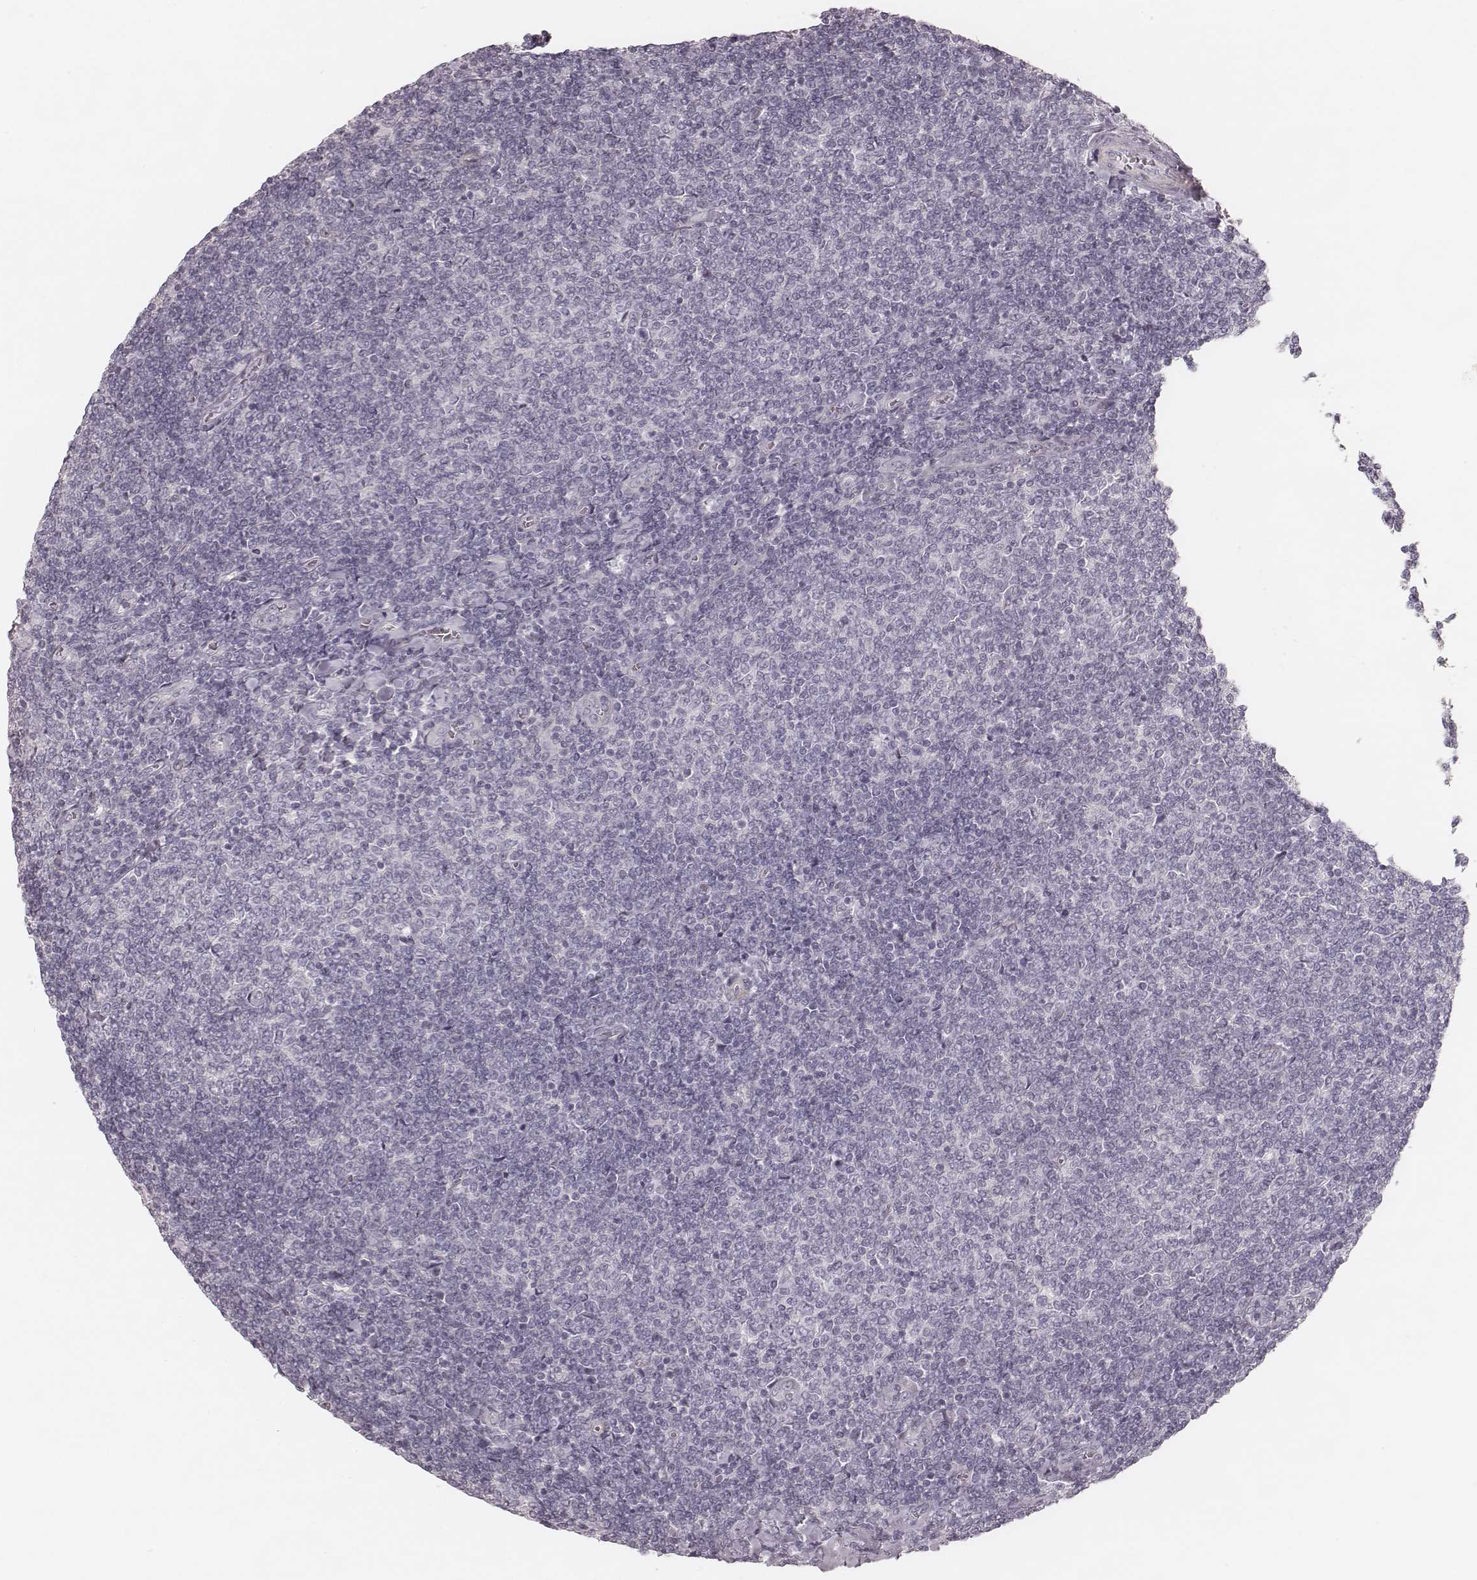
{"staining": {"intensity": "negative", "quantity": "none", "location": "none"}, "tissue": "lymphoma", "cell_type": "Tumor cells", "image_type": "cancer", "snomed": [{"axis": "morphology", "description": "Malignant lymphoma, non-Hodgkin's type, Low grade"}, {"axis": "topography", "description": "Lymph node"}], "caption": "DAB immunohistochemical staining of human lymphoma demonstrates no significant expression in tumor cells. (DAB (3,3'-diaminobenzidine) immunohistochemistry visualized using brightfield microscopy, high magnification).", "gene": "SPATA24", "patient": {"sex": "male", "age": 52}}